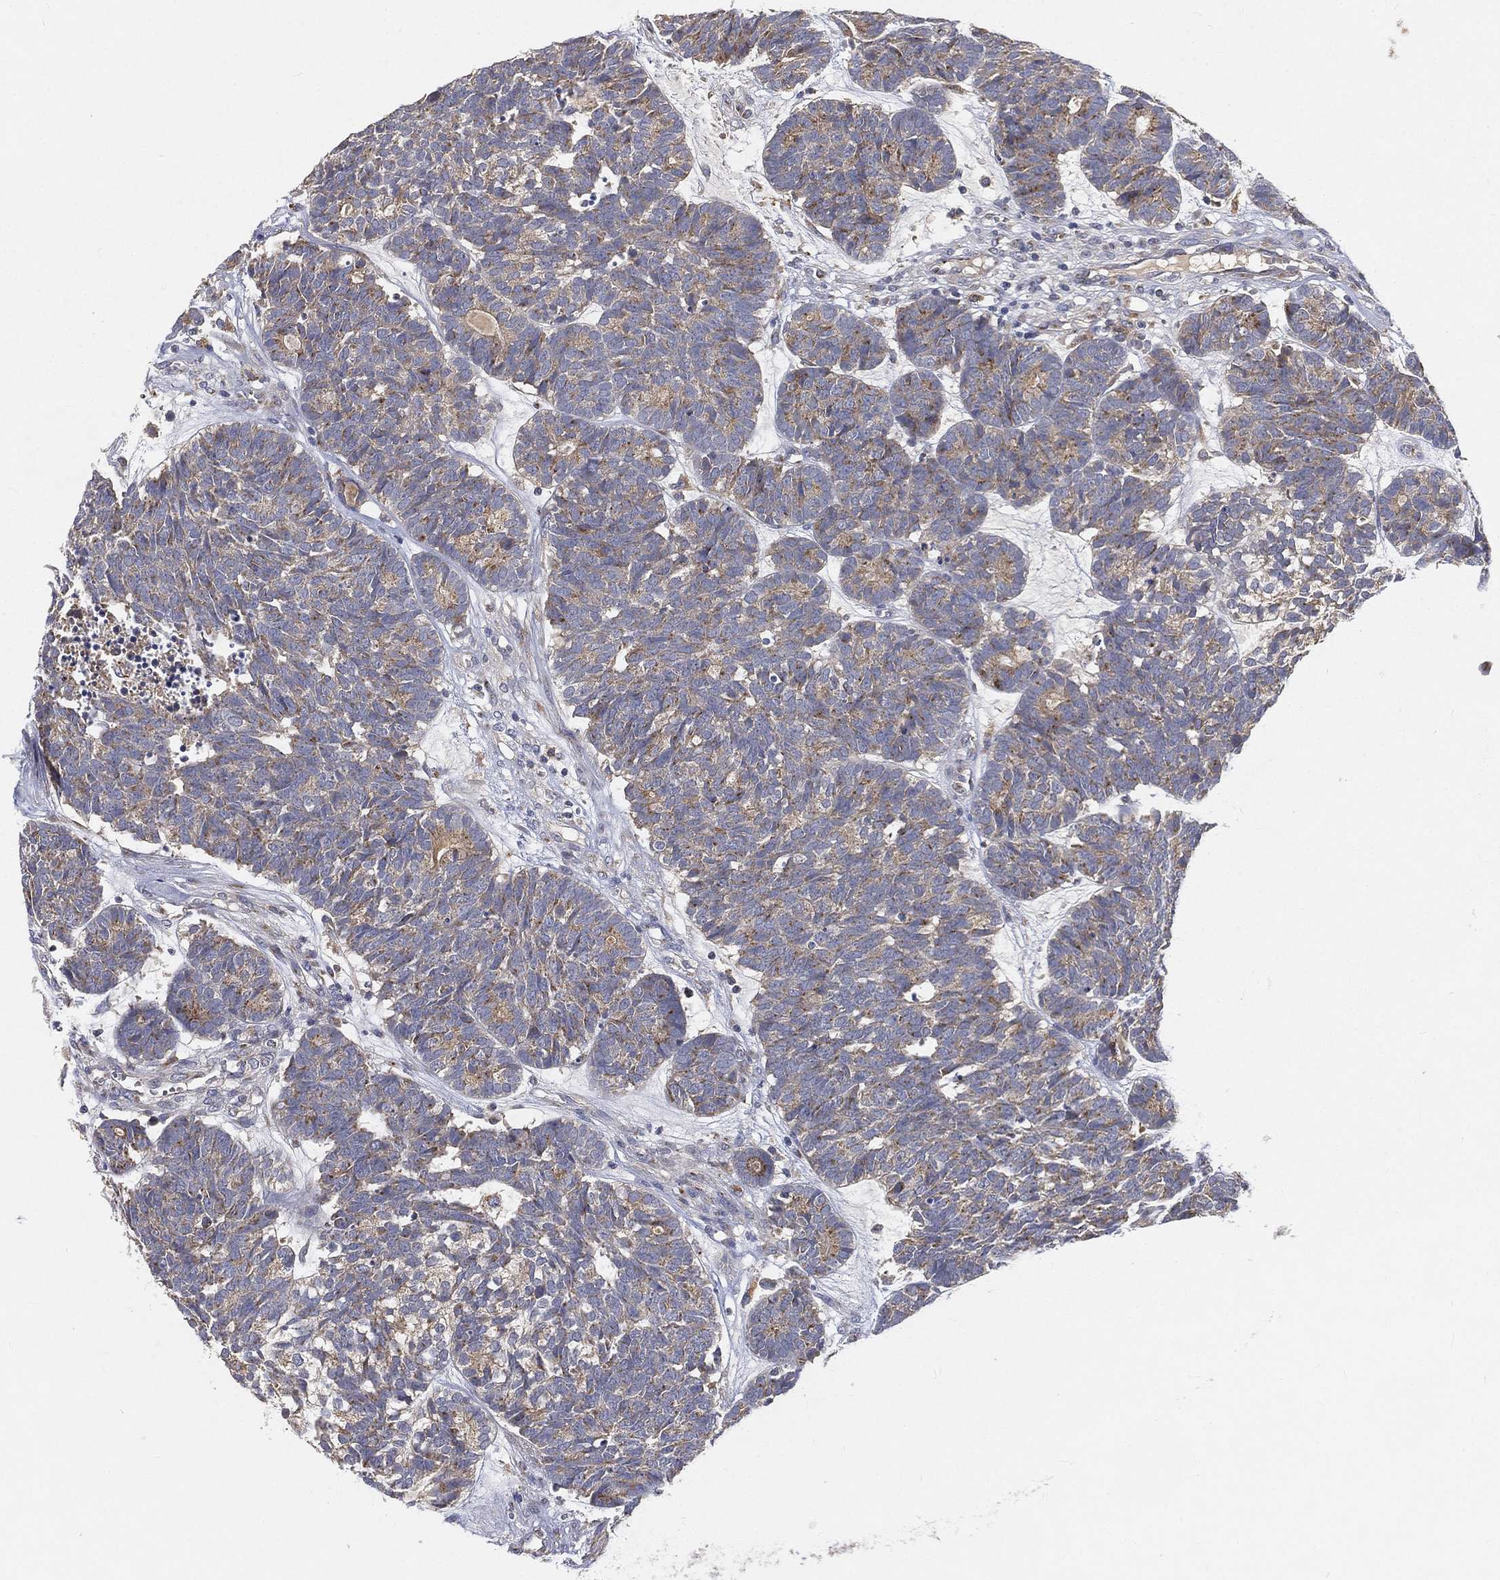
{"staining": {"intensity": "moderate", "quantity": "<25%", "location": "cytoplasmic/membranous"}, "tissue": "head and neck cancer", "cell_type": "Tumor cells", "image_type": "cancer", "snomed": [{"axis": "morphology", "description": "Adenocarcinoma, NOS"}, {"axis": "topography", "description": "Head-Neck"}], "caption": "High-magnification brightfield microscopy of head and neck cancer (adenocarcinoma) stained with DAB (3,3'-diaminobenzidine) (brown) and counterstained with hematoxylin (blue). tumor cells exhibit moderate cytoplasmic/membranous expression is present in approximately<25% of cells.", "gene": "CTSL", "patient": {"sex": "female", "age": 81}}